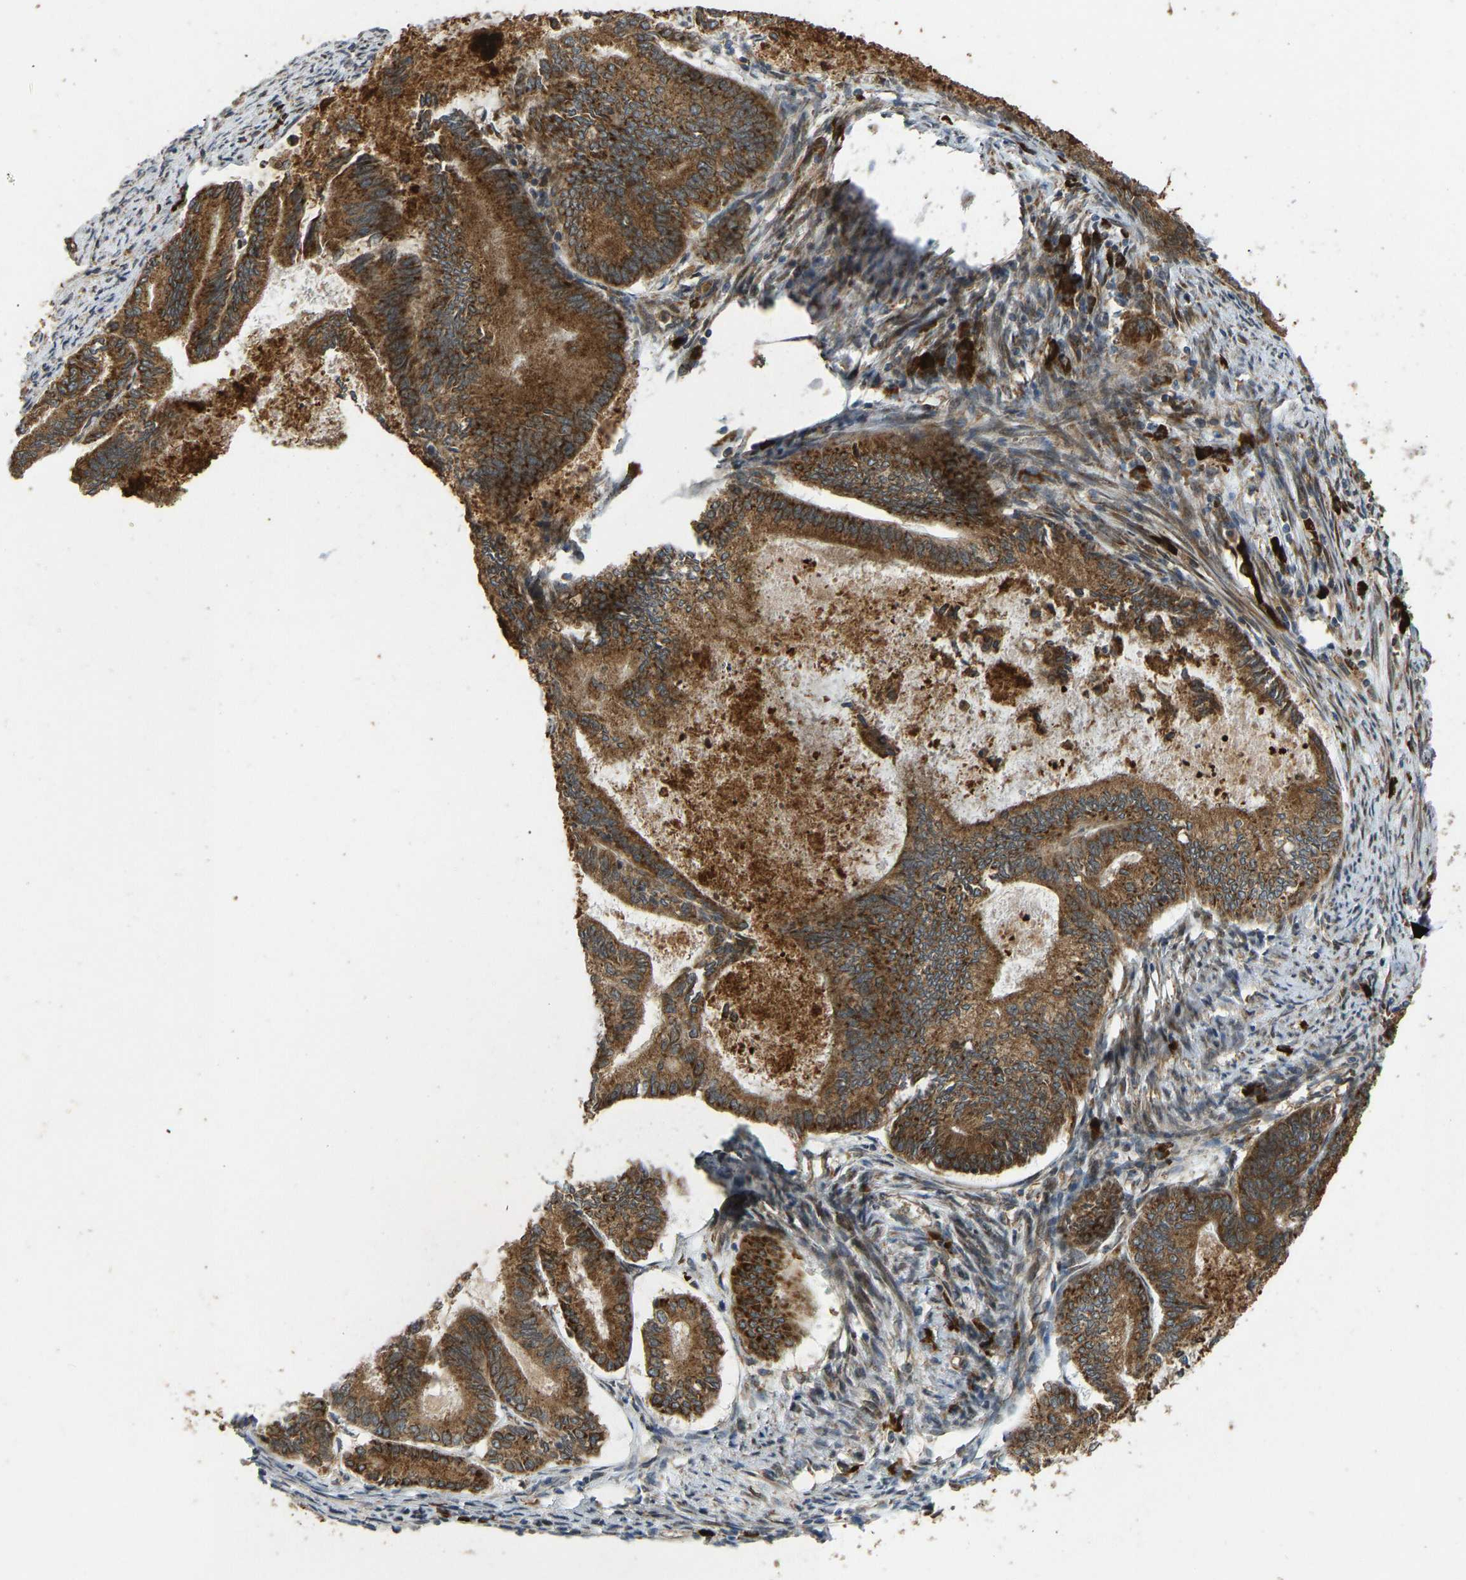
{"staining": {"intensity": "strong", "quantity": ">75%", "location": "cytoplasmic/membranous"}, "tissue": "endometrial cancer", "cell_type": "Tumor cells", "image_type": "cancer", "snomed": [{"axis": "morphology", "description": "Adenocarcinoma, NOS"}, {"axis": "topography", "description": "Endometrium"}], "caption": "Immunohistochemical staining of adenocarcinoma (endometrial) shows high levels of strong cytoplasmic/membranous protein expression in approximately >75% of tumor cells.", "gene": "RPN2", "patient": {"sex": "female", "age": 86}}